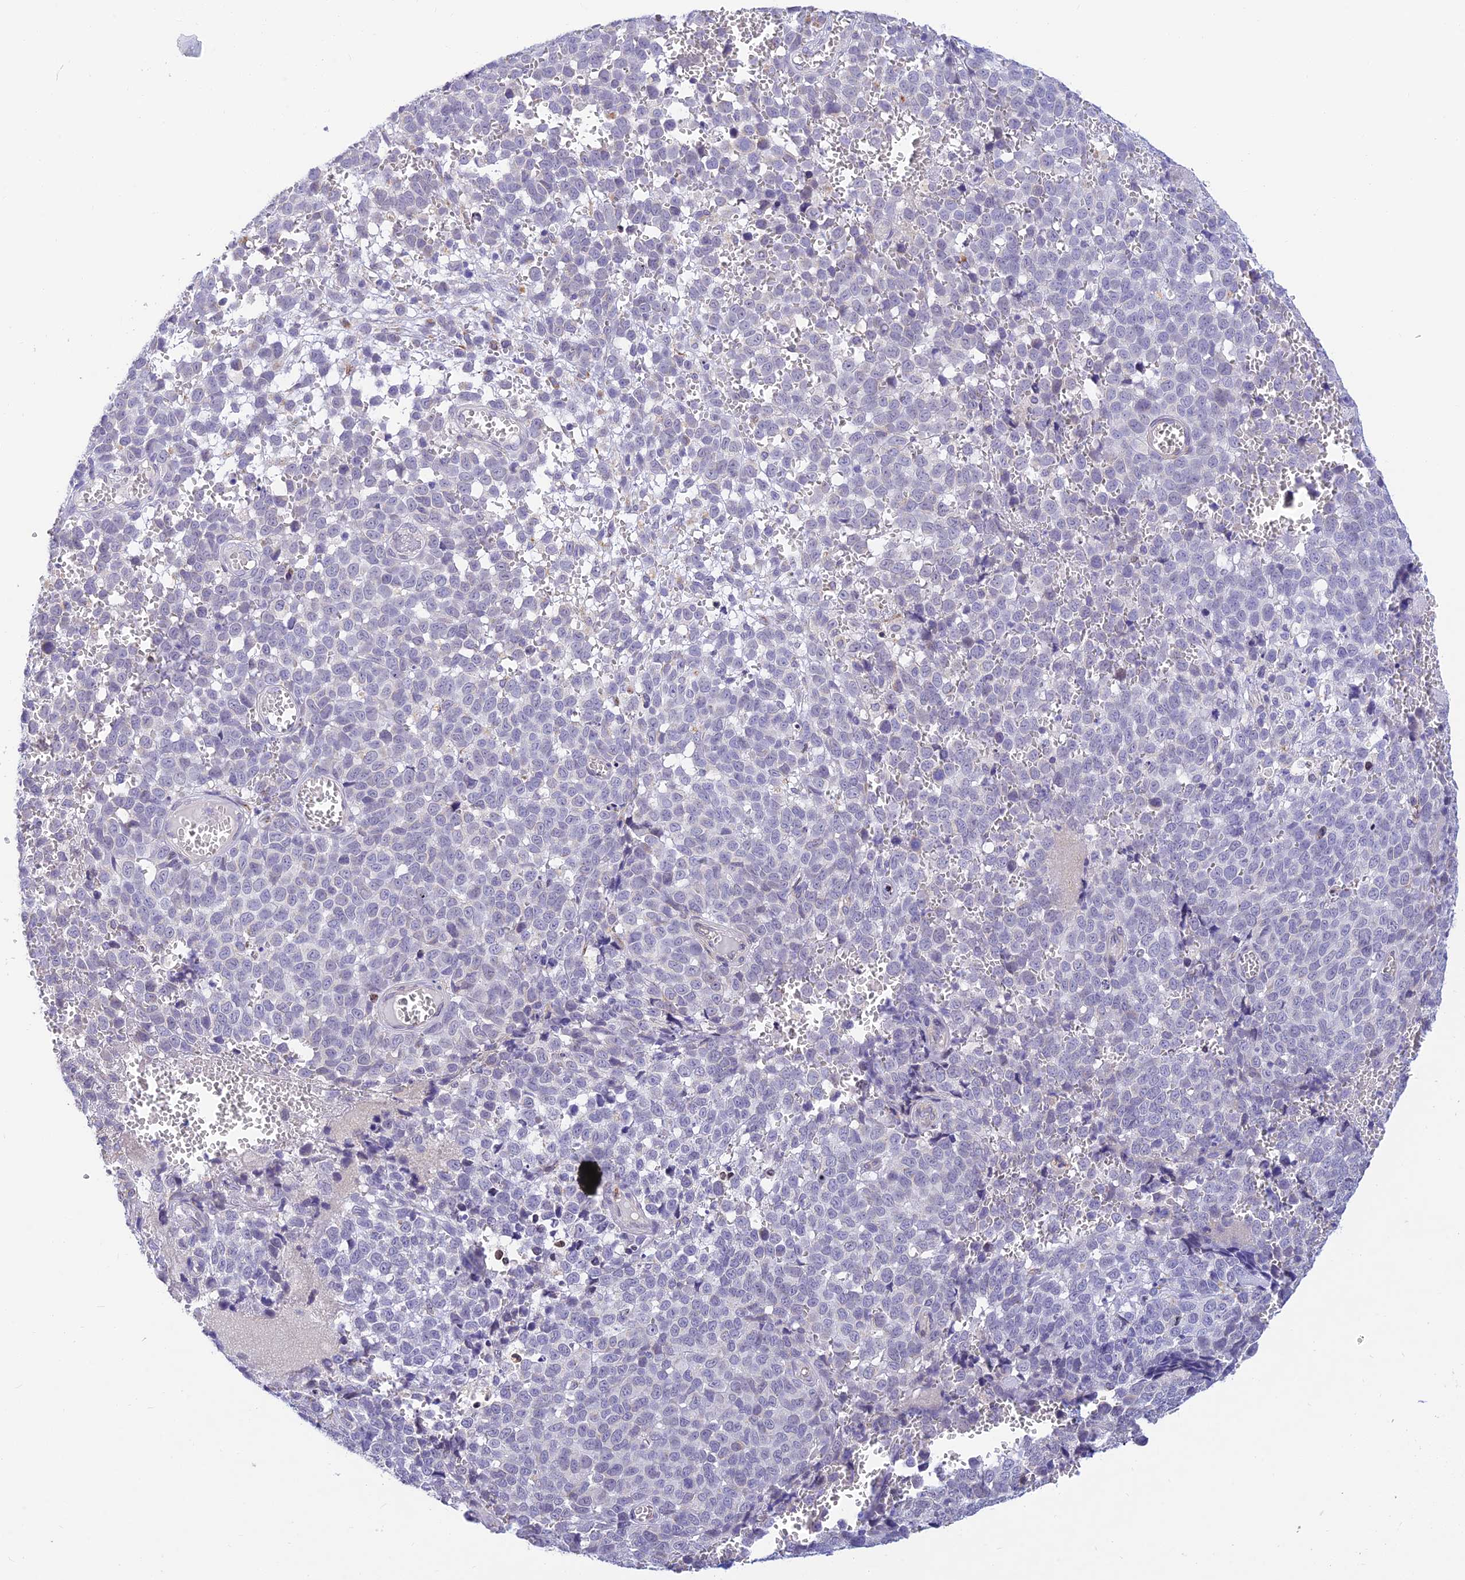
{"staining": {"intensity": "negative", "quantity": "none", "location": "none"}, "tissue": "melanoma", "cell_type": "Tumor cells", "image_type": "cancer", "snomed": [{"axis": "morphology", "description": "Malignant melanoma, NOS"}, {"axis": "topography", "description": "Nose, NOS"}], "caption": "DAB (3,3'-diaminobenzidine) immunohistochemical staining of human melanoma displays no significant expression in tumor cells.", "gene": "ALDH1L2", "patient": {"sex": "female", "age": 48}}